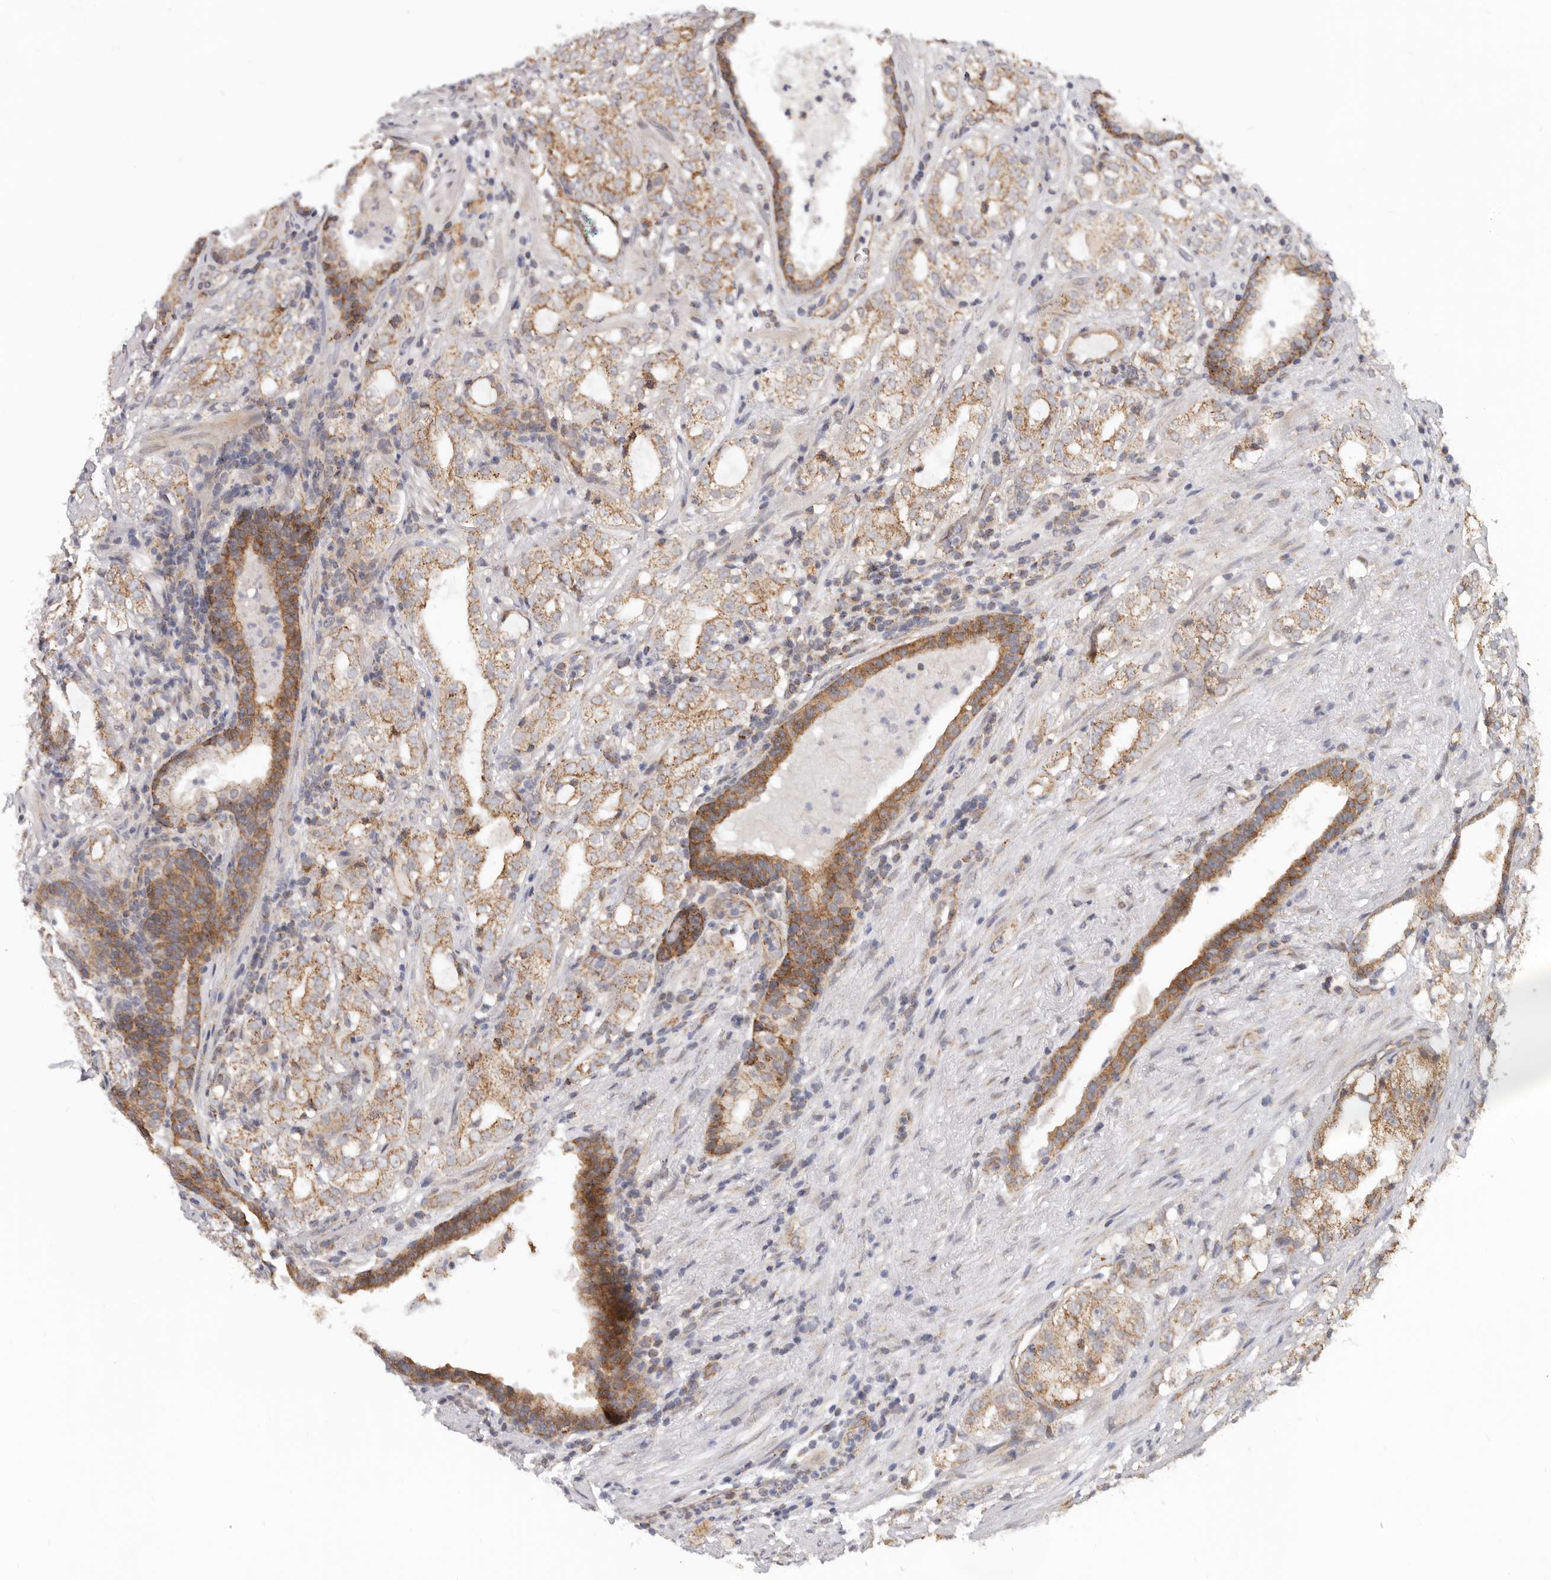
{"staining": {"intensity": "moderate", "quantity": ">75%", "location": "cytoplasmic/membranous"}, "tissue": "prostate cancer", "cell_type": "Tumor cells", "image_type": "cancer", "snomed": [{"axis": "morphology", "description": "Adenocarcinoma, High grade"}, {"axis": "topography", "description": "Prostate"}], "caption": "This micrograph displays immunohistochemistry staining of adenocarcinoma (high-grade) (prostate), with medium moderate cytoplasmic/membranous staining in approximately >75% of tumor cells.", "gene": "USP49", "patient": {"sex": "male", "age": 64}}